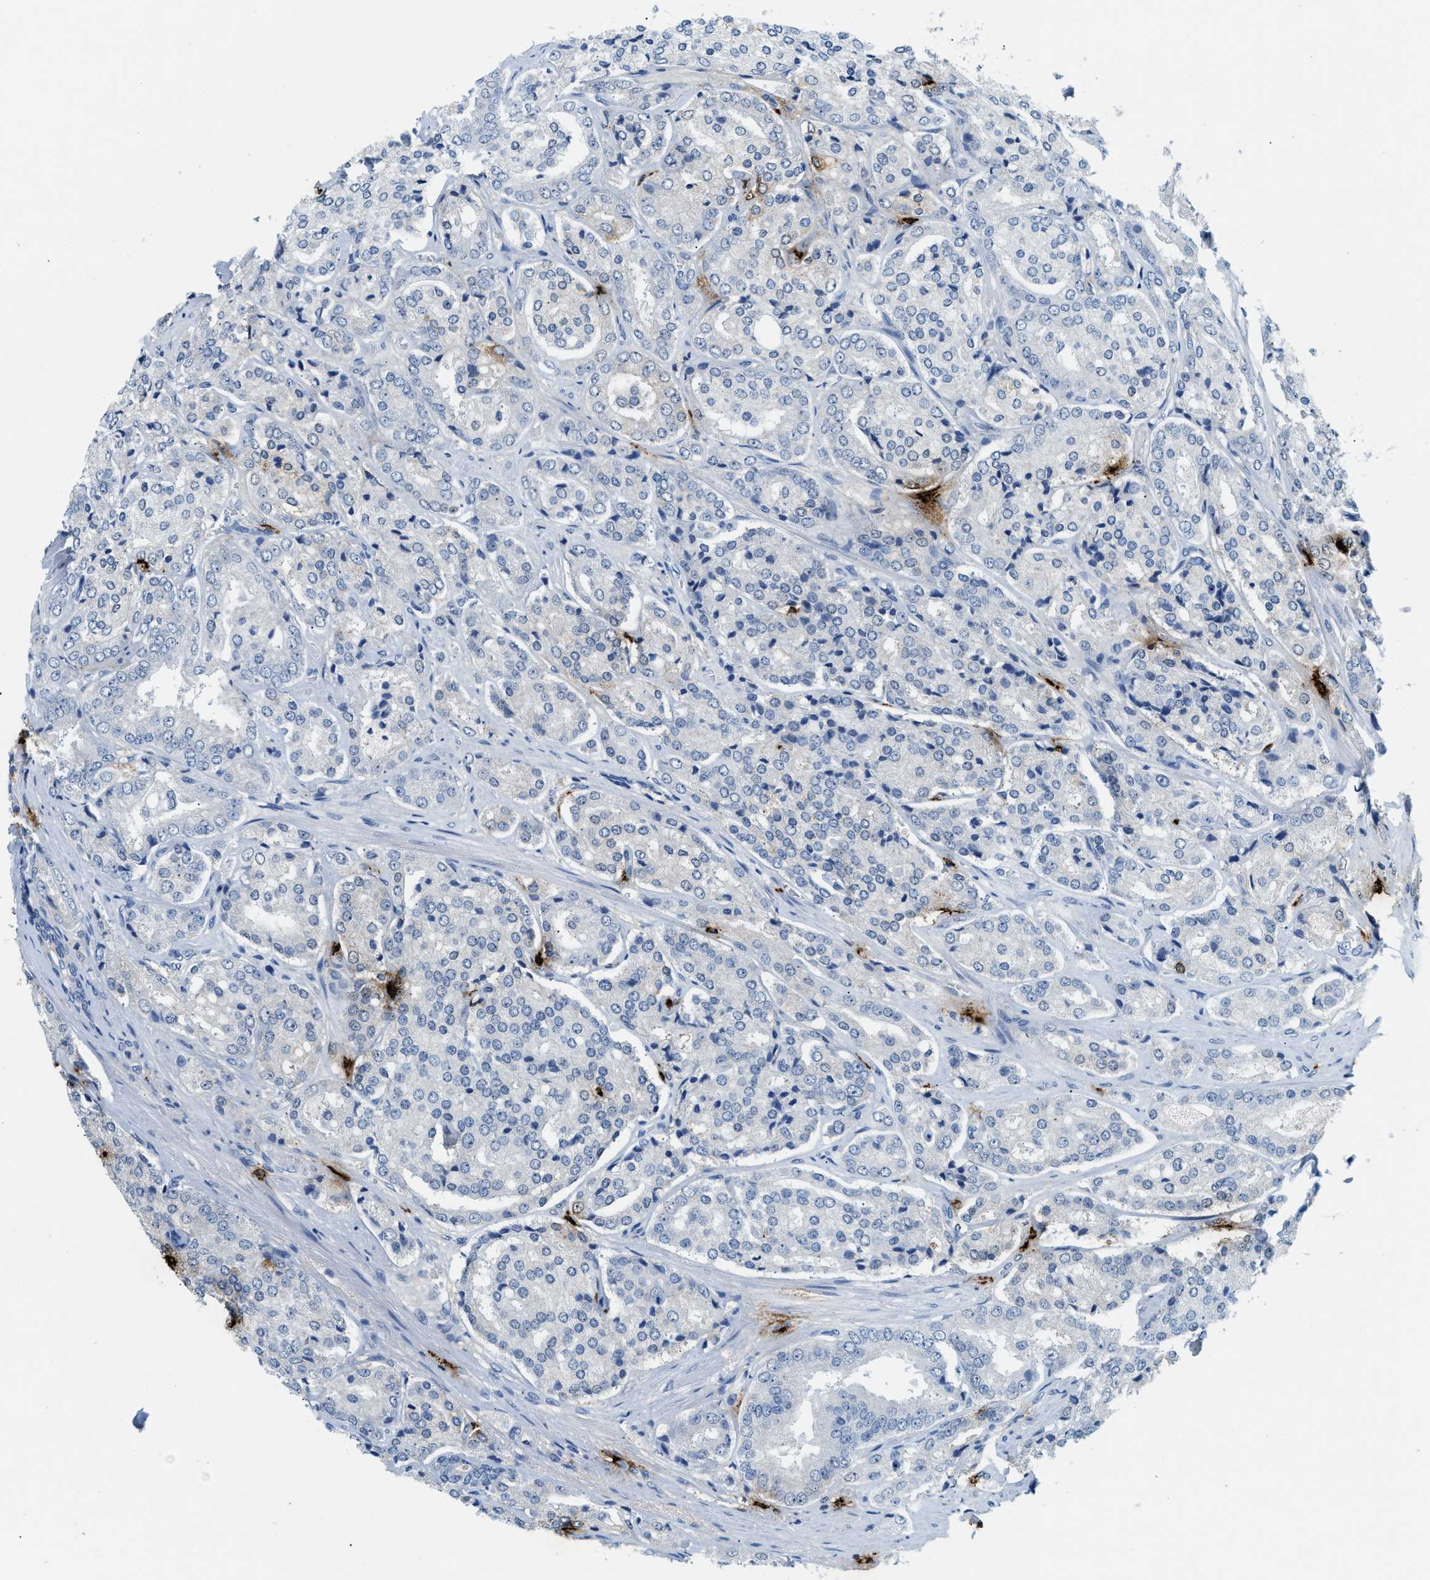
{"staining": {"intensity": "negative", "quantity": "none", "location": "none"}, "tissue": "prostate cancer", "cell_type": "Tumor cells", "image_type": "cancer", "snomed": [{"axis": "morphology", "description": "Adenocarcinoma, High grade"}, {"axis": "topography", "description": "Prostate"}], "caption": "IHC photomicrograph of neoplastic tissue: adenocarcinoma (high-grade) (prostate) stained with DAB demonstrates no significant protein positivity in tumor cells.", "gene": "TPSAB1", "patient": {"sex": "male", "age": 65}}